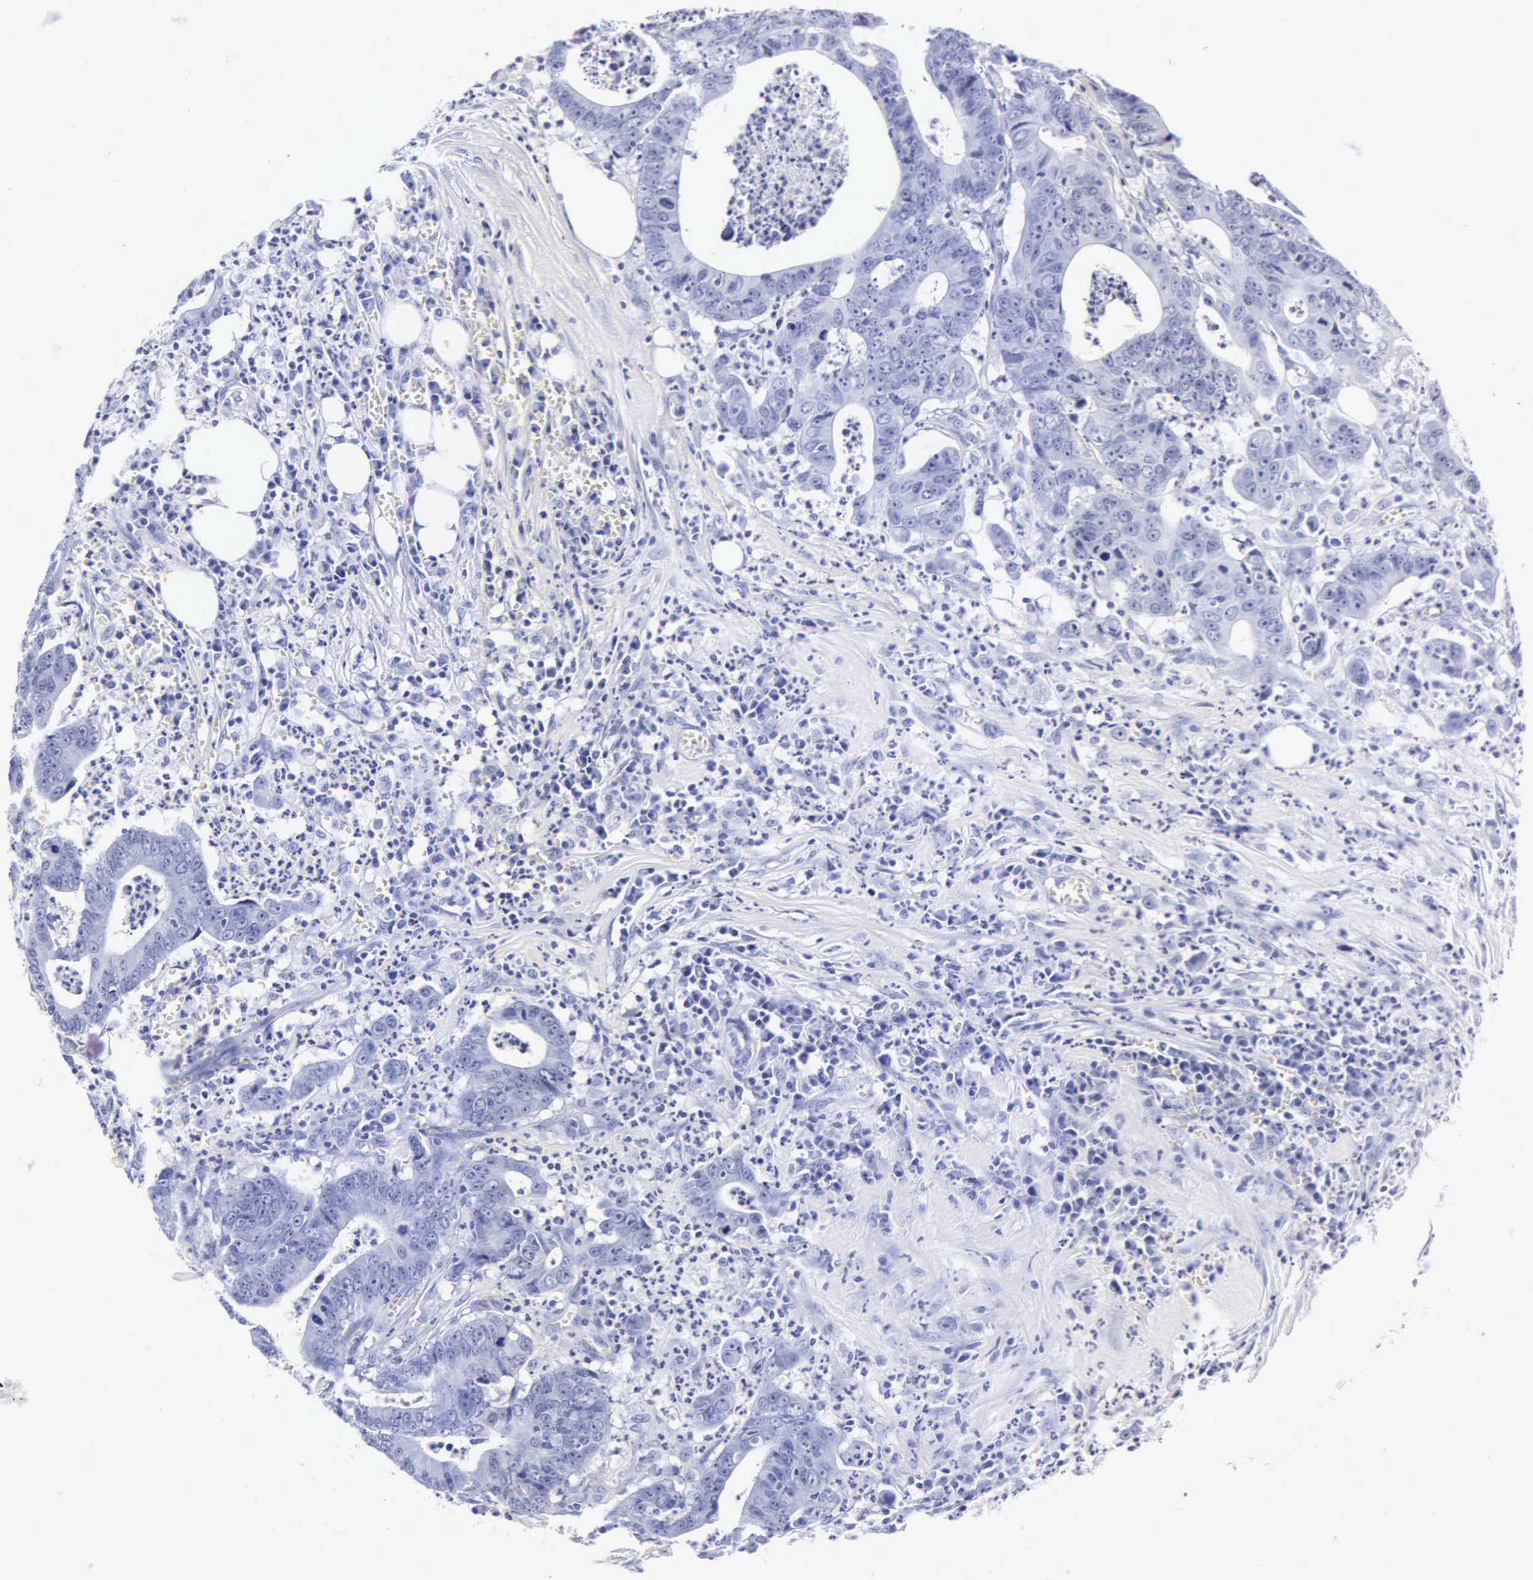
{"staining": {"intensity": "negative", "quantity": "none", "location": "none"}, "tissue": "colorectal cancer", "cell_type": "Tumor cells", "image_type": "cancer", "snomed": [{"axis": "morphology", "description": "Adenocarcinoma, NOS"}, {"axis": "topography", "description": "Colon"}], "caption": "Immunohistochemistry of human colorectal adenocarcinoma demonstrates no staining in tumor cells.", "gene": "MB", "patient": {"sex": "female", "age": 76}}